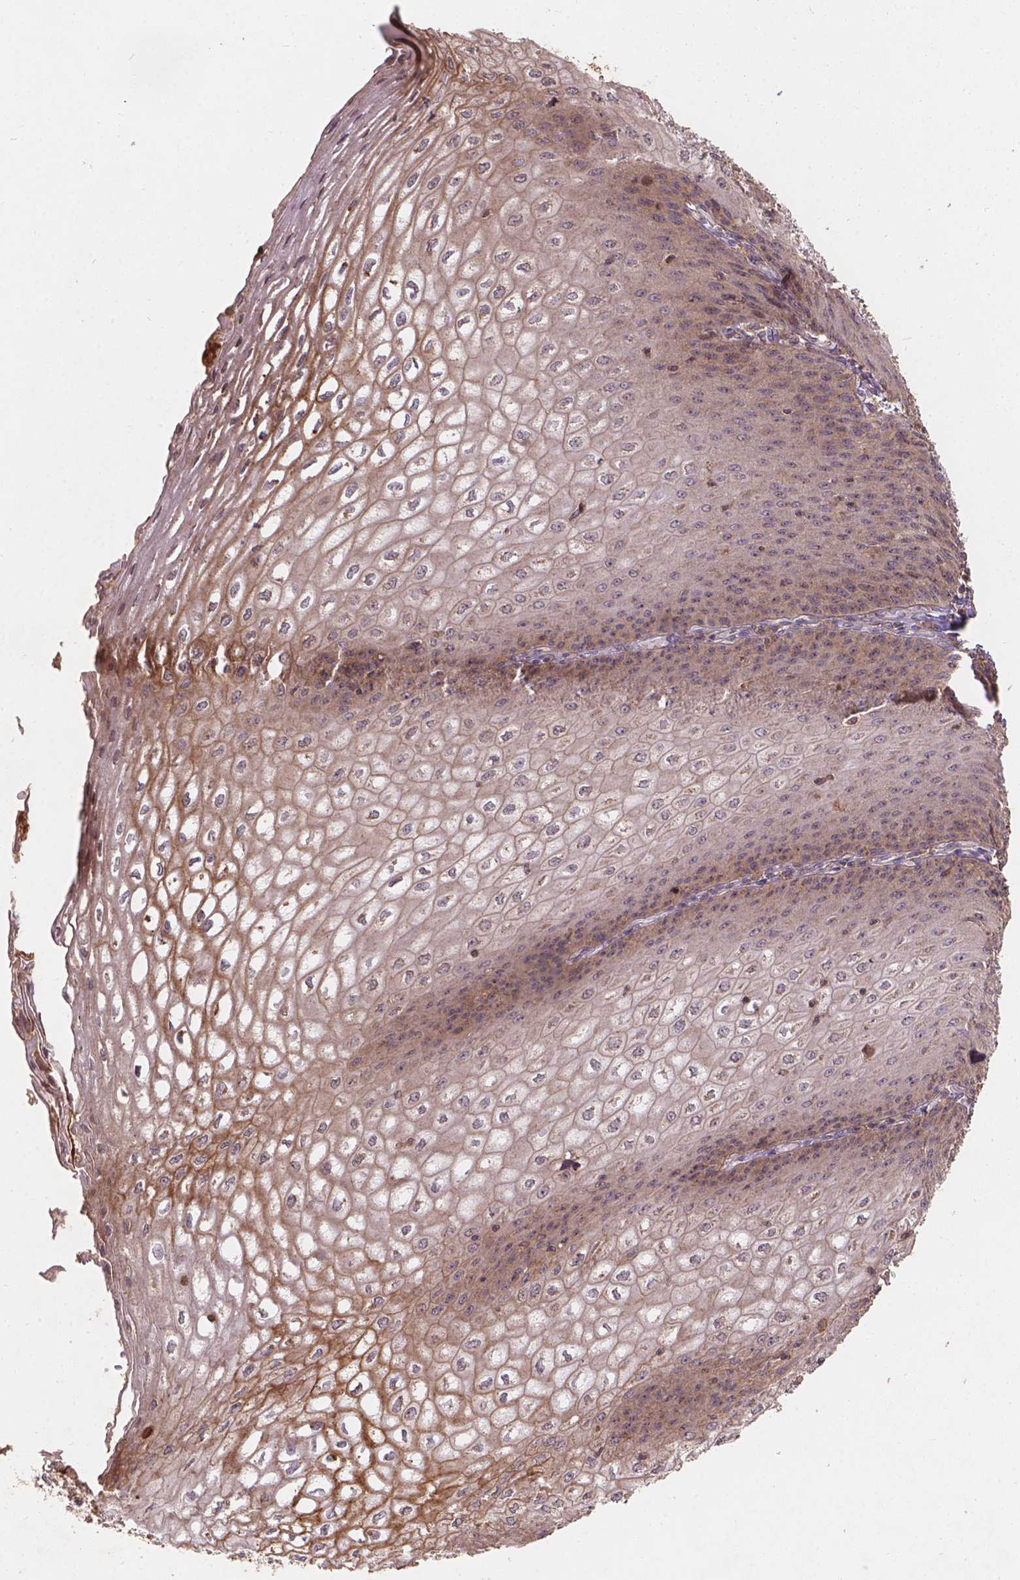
{"staining": {"intensity": "moderate", "quantity": ">75%", "location": "cytoplasmic/membranous"}, "tissue": "esophagus", "cell_type": "Squamous epithelial cells", "image_type": "normal", "snomed": [{"axis": "morphology", "description": "Normal tissue, NOS"}, {"axis": "topography", "description": "Esophagus"}], "caption": "A photomicrograph of human esophagus stained for a protein displays moderate cytoplasmic/membranous brown staining in squamous epithelial cells.", "gene": "XPR1", "patient": {"sex": "male", "age": 58}}